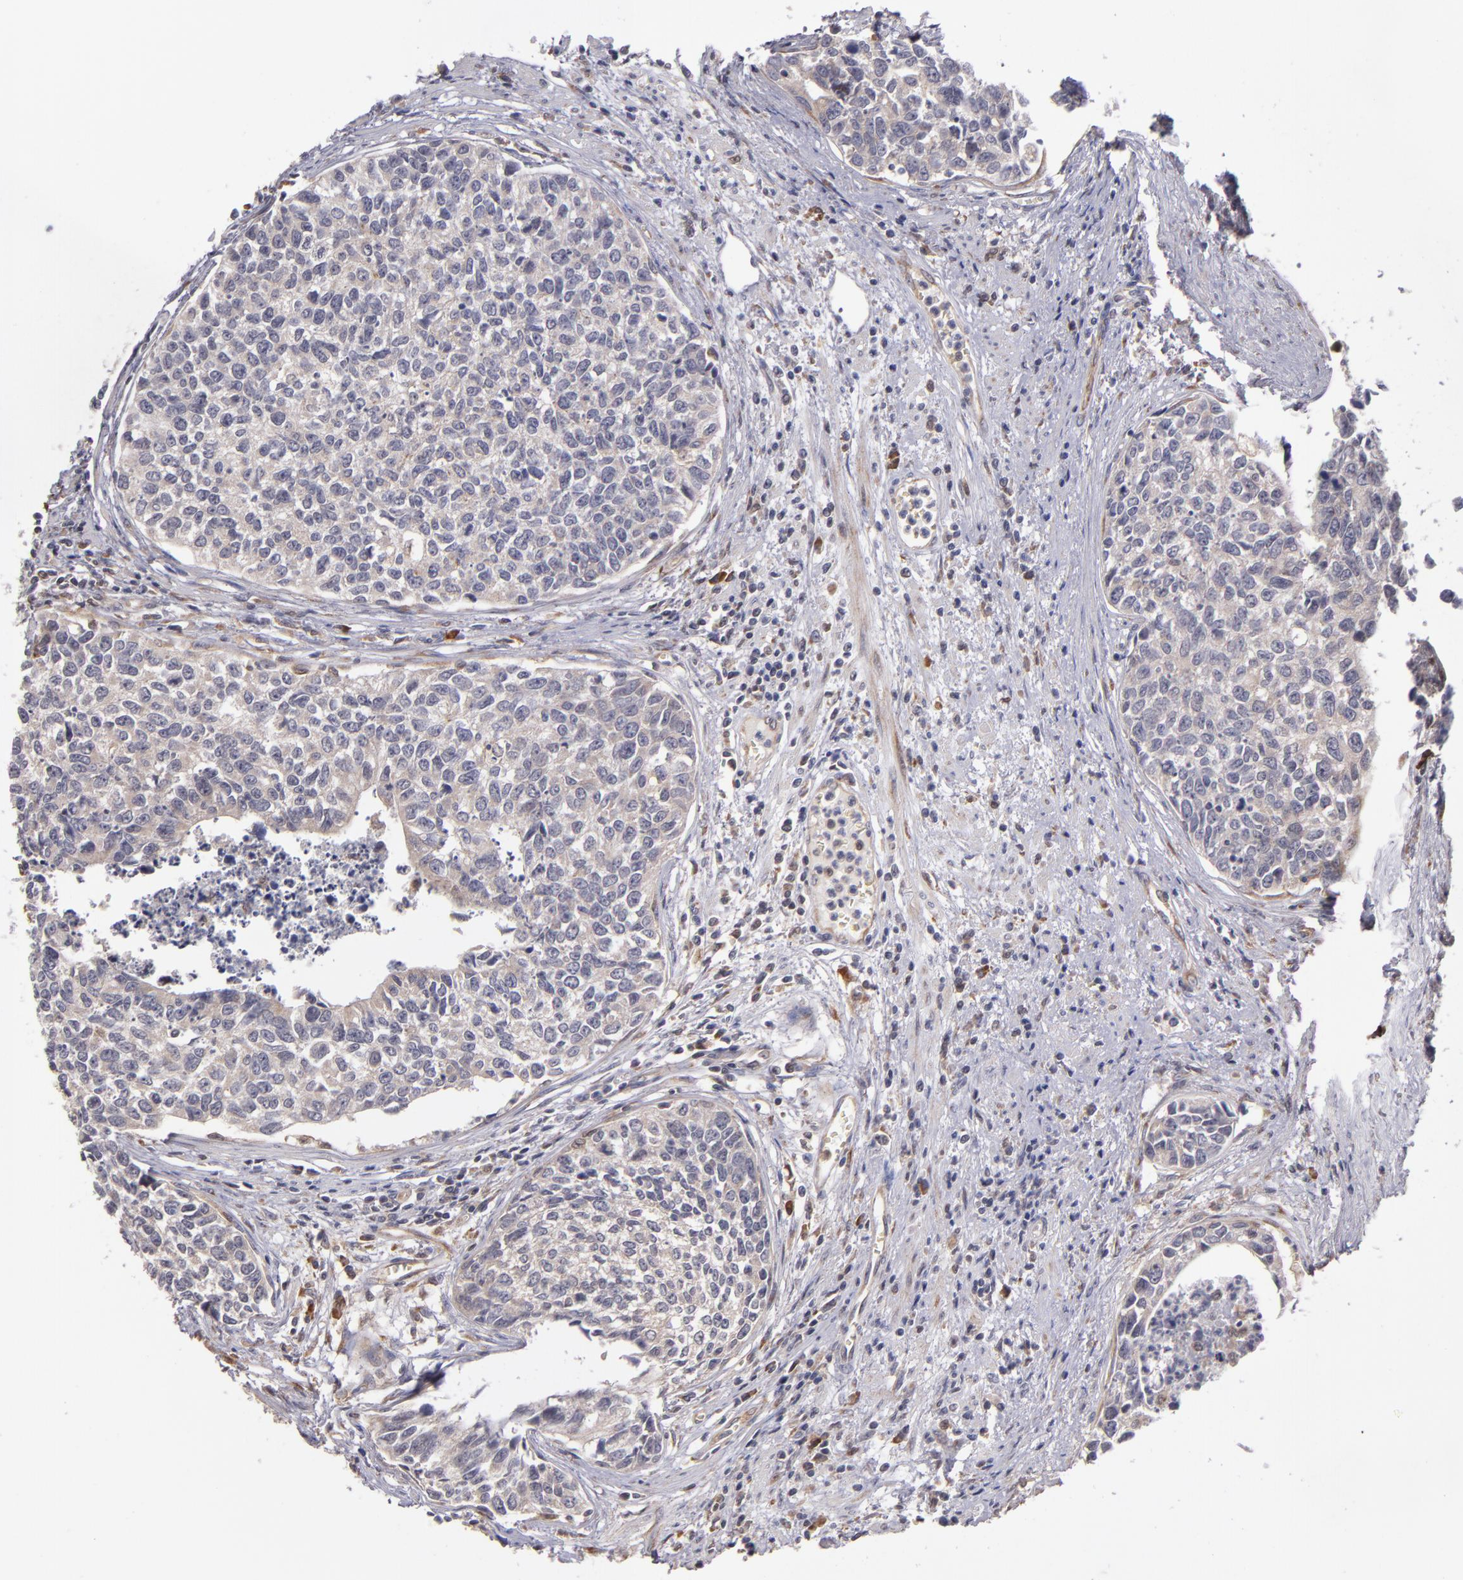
{"staining": {"intensity": "weak", "quantity": ">75%", "location": "cytoplasmic/membranous"}, "tissue": "urothelial cancer", "cell_type": "Tumor cells", "image_type": "cancer", "snomed": [{"axis": "morphology", "description": "Urothelial carcinoma, High grade"}, {"axis": "topography", "description": "Urinary bladder"}], "caption": "Urothelial cancer tissue demonstrates weak cytoplasmic/membranous expression in approximately >75% of tumor cells, visualized by immunohistochemistry.", "gene": "CASP1", "patient": {"sex": "male", "age": 81}}